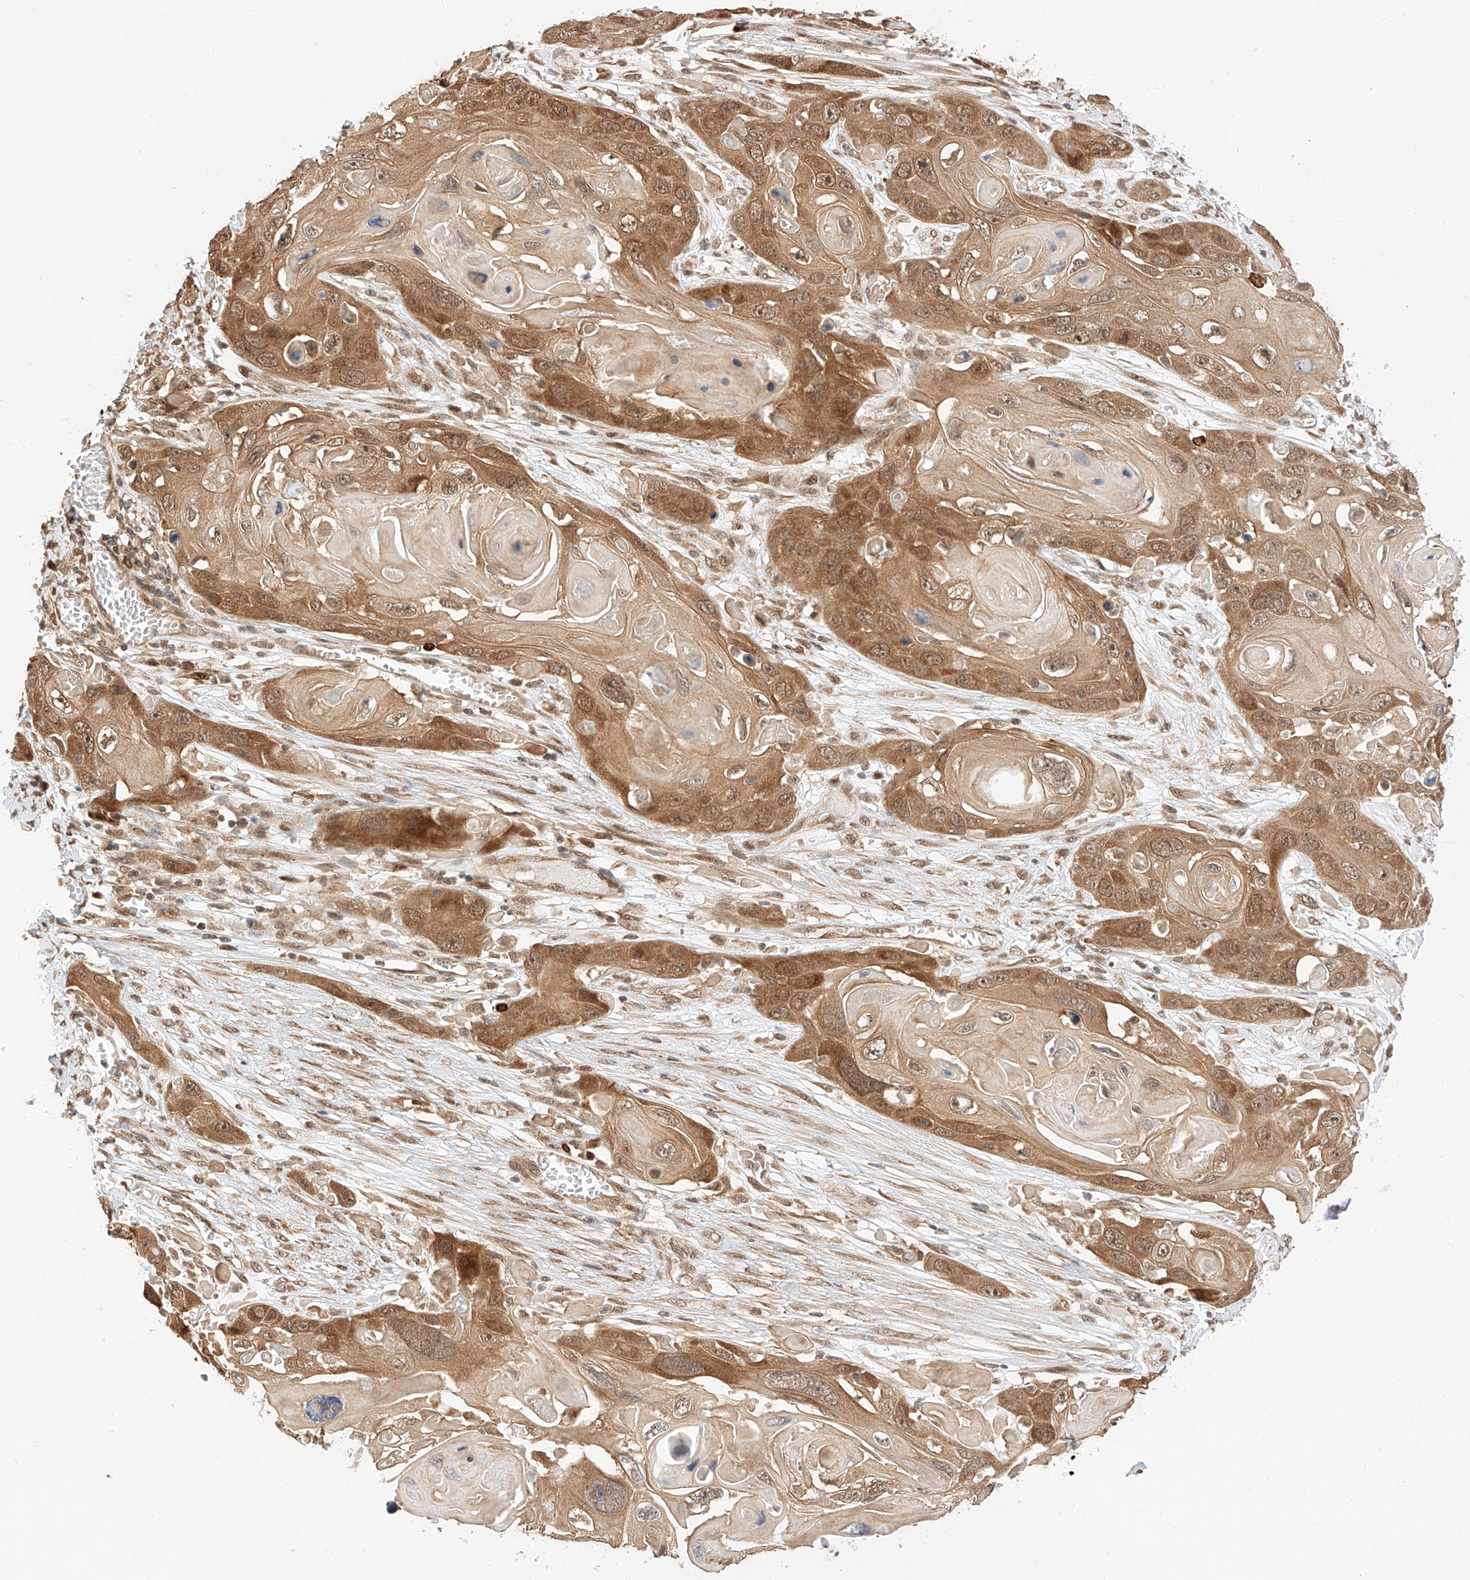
{"staining": {"intensity": "moderate", "quantity": ">75%", "location": "cytoplasmic/membranous,nuclear"}, "tissue": "skin cancer", "cell_type": "Tumor cells", "image_type": "cancer", "snomed": [{"axis": "morphology", "description": "Squamous cell carcinoma, NOS"}, {"axis": "topography", "description": "Skin"}], "caption": "Moderate cytoplasmic/membranous and nuclear positivity for a protein is present in approximately >75% of tumor cells of squamous cell carcinoma (skin) using immunohistochemistry.", "gene": "EIF4H", "patient": {"sex": "male", "age": 55}}